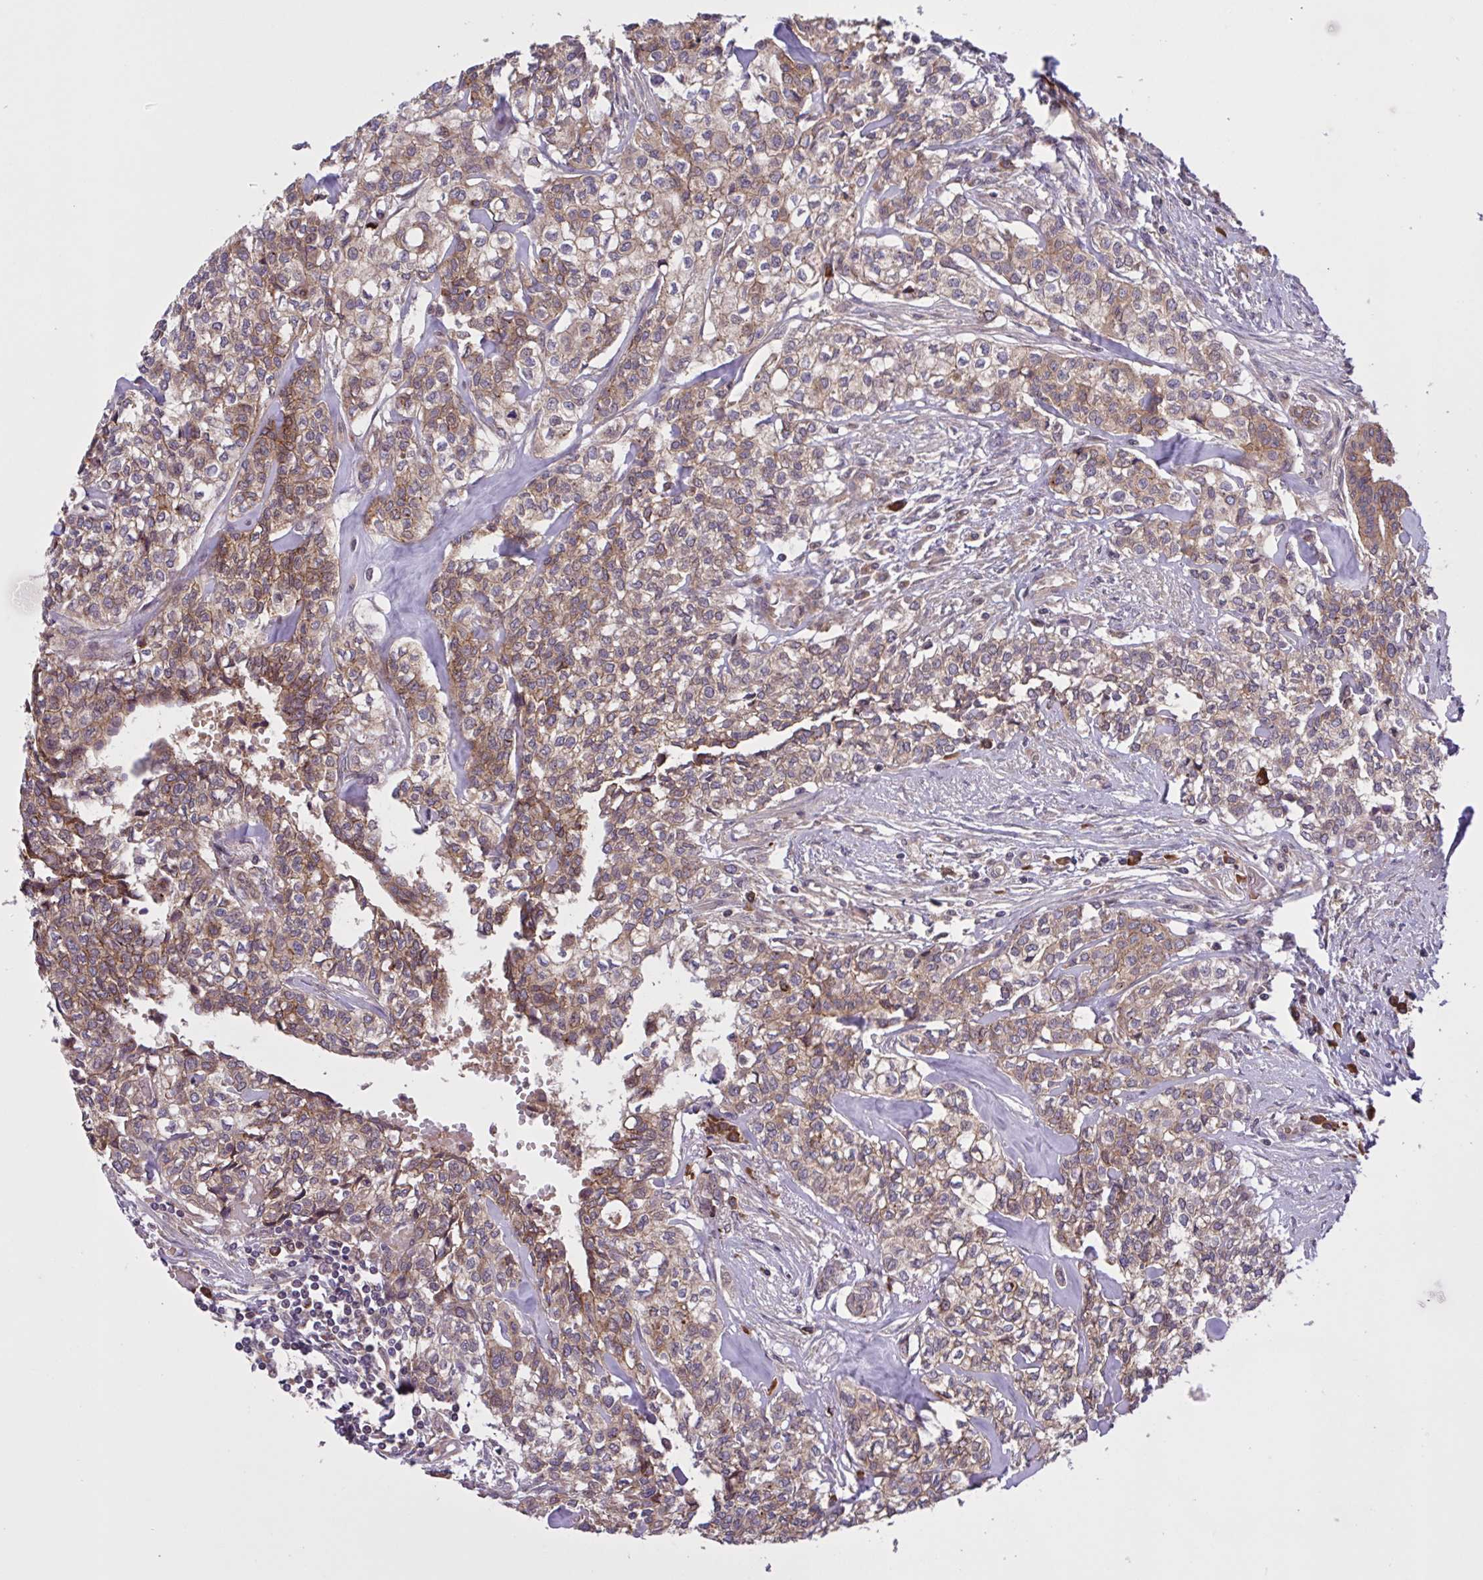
{"staining": {"intensity": "weak", "quantity": ">75%", "location": "cytoplasmic/membranous"}, "tissue": "head and neck cancer", "cell_type": "Tumor cells", "image_type": "cancer", "snomed": [{"axis": "morphology", "description": "Adenocarcinoma, NOS"}, {"axis": "topography", "description": "Head-Neck"}], "caption": "Protein staining reveals weak cytoplasmic/membranous staining in approximately >75% of tumor cells in adenocarcinoma (head and neck). The staining was performed using DAB, with brown indicating positive protein expression. Nuclei are stained blue with hematoxylin.", "gene": "INTS10", "patient": {"sex": "male", "age": 81}}